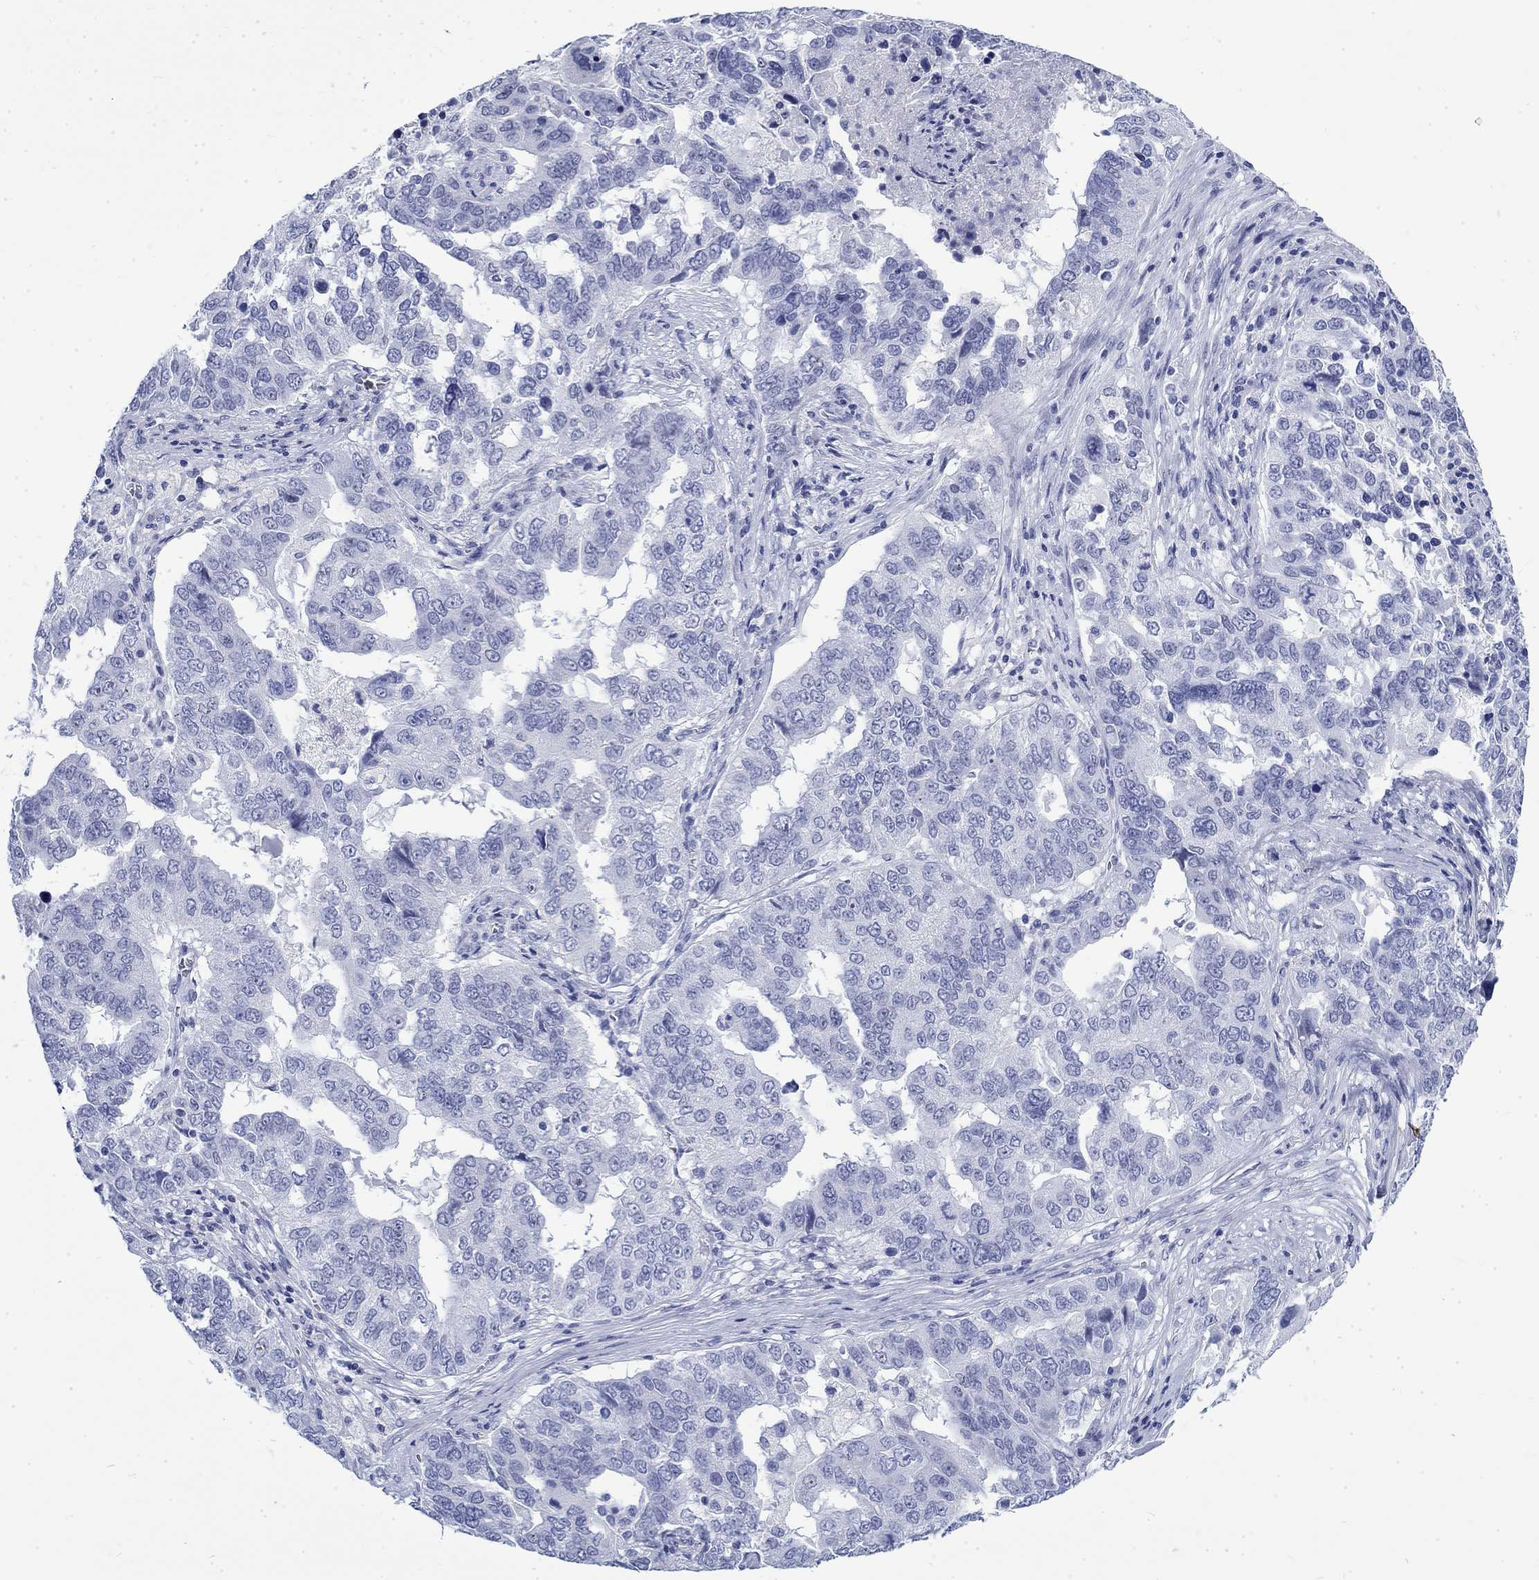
{"staining": {"intensity": "negative", "quantity": "none", "location": "none"}, "tissue": "ovarian cancer", "cell_type": "Tumor cells", "image_type": "cancer", "snomed": [{"axis": "morphology", "description": "Carcinoma, endometroid"}, {"axis": "topography", "description": "Soft tissue"}, {"axis": "topography", "description": "Ovary"}], "caption": "IHC photomicrograph of human ovarian endometroid carcinoma stained for a protein (brown), which demonstrates no positivity in tumor cells.", "gene": "KRT76", "patient": {"sex": "female", "age": 52}}